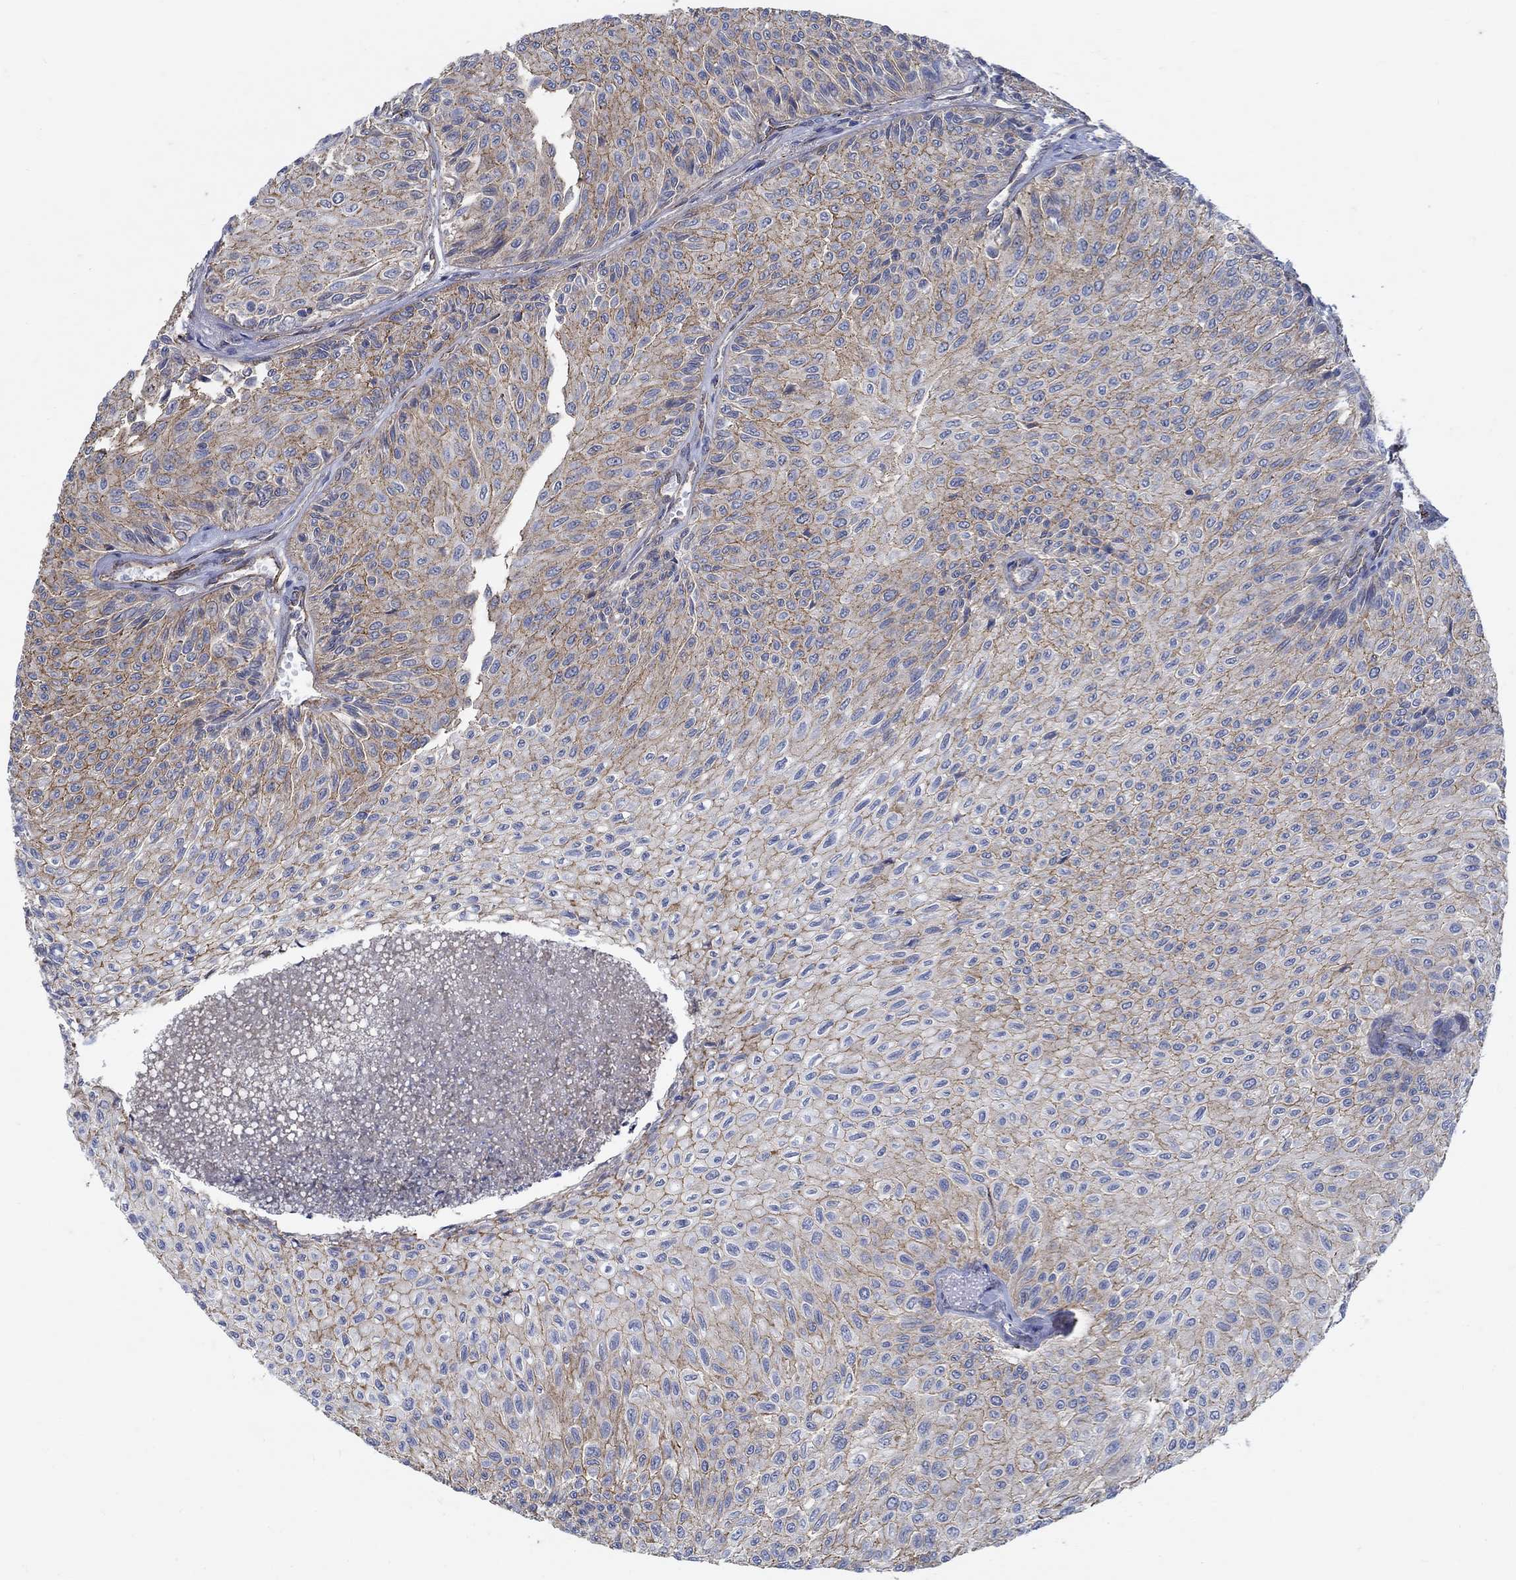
{"staining": {"intensity": "moderate", "quantity": "25%-75%", "location": "cytoplasmic/membranous"}, "tissue": "urothelial cancer", "cell_type": "Tumor cells", "image_type": "cancer", "snomed": [{"axis": "morphology", "description": "Urothelial carcinoma, Low grade"}, {"axis": "topography", "description": "Urinary bladder"}], "caption": "A micrograph of human urothelial cancer stained for a protein demonstrates moderate cytoplasmic/membranous brown staining in tumor cells.", "gene": "TMEM198", "patient": {"sex": "male", "age": 78}}